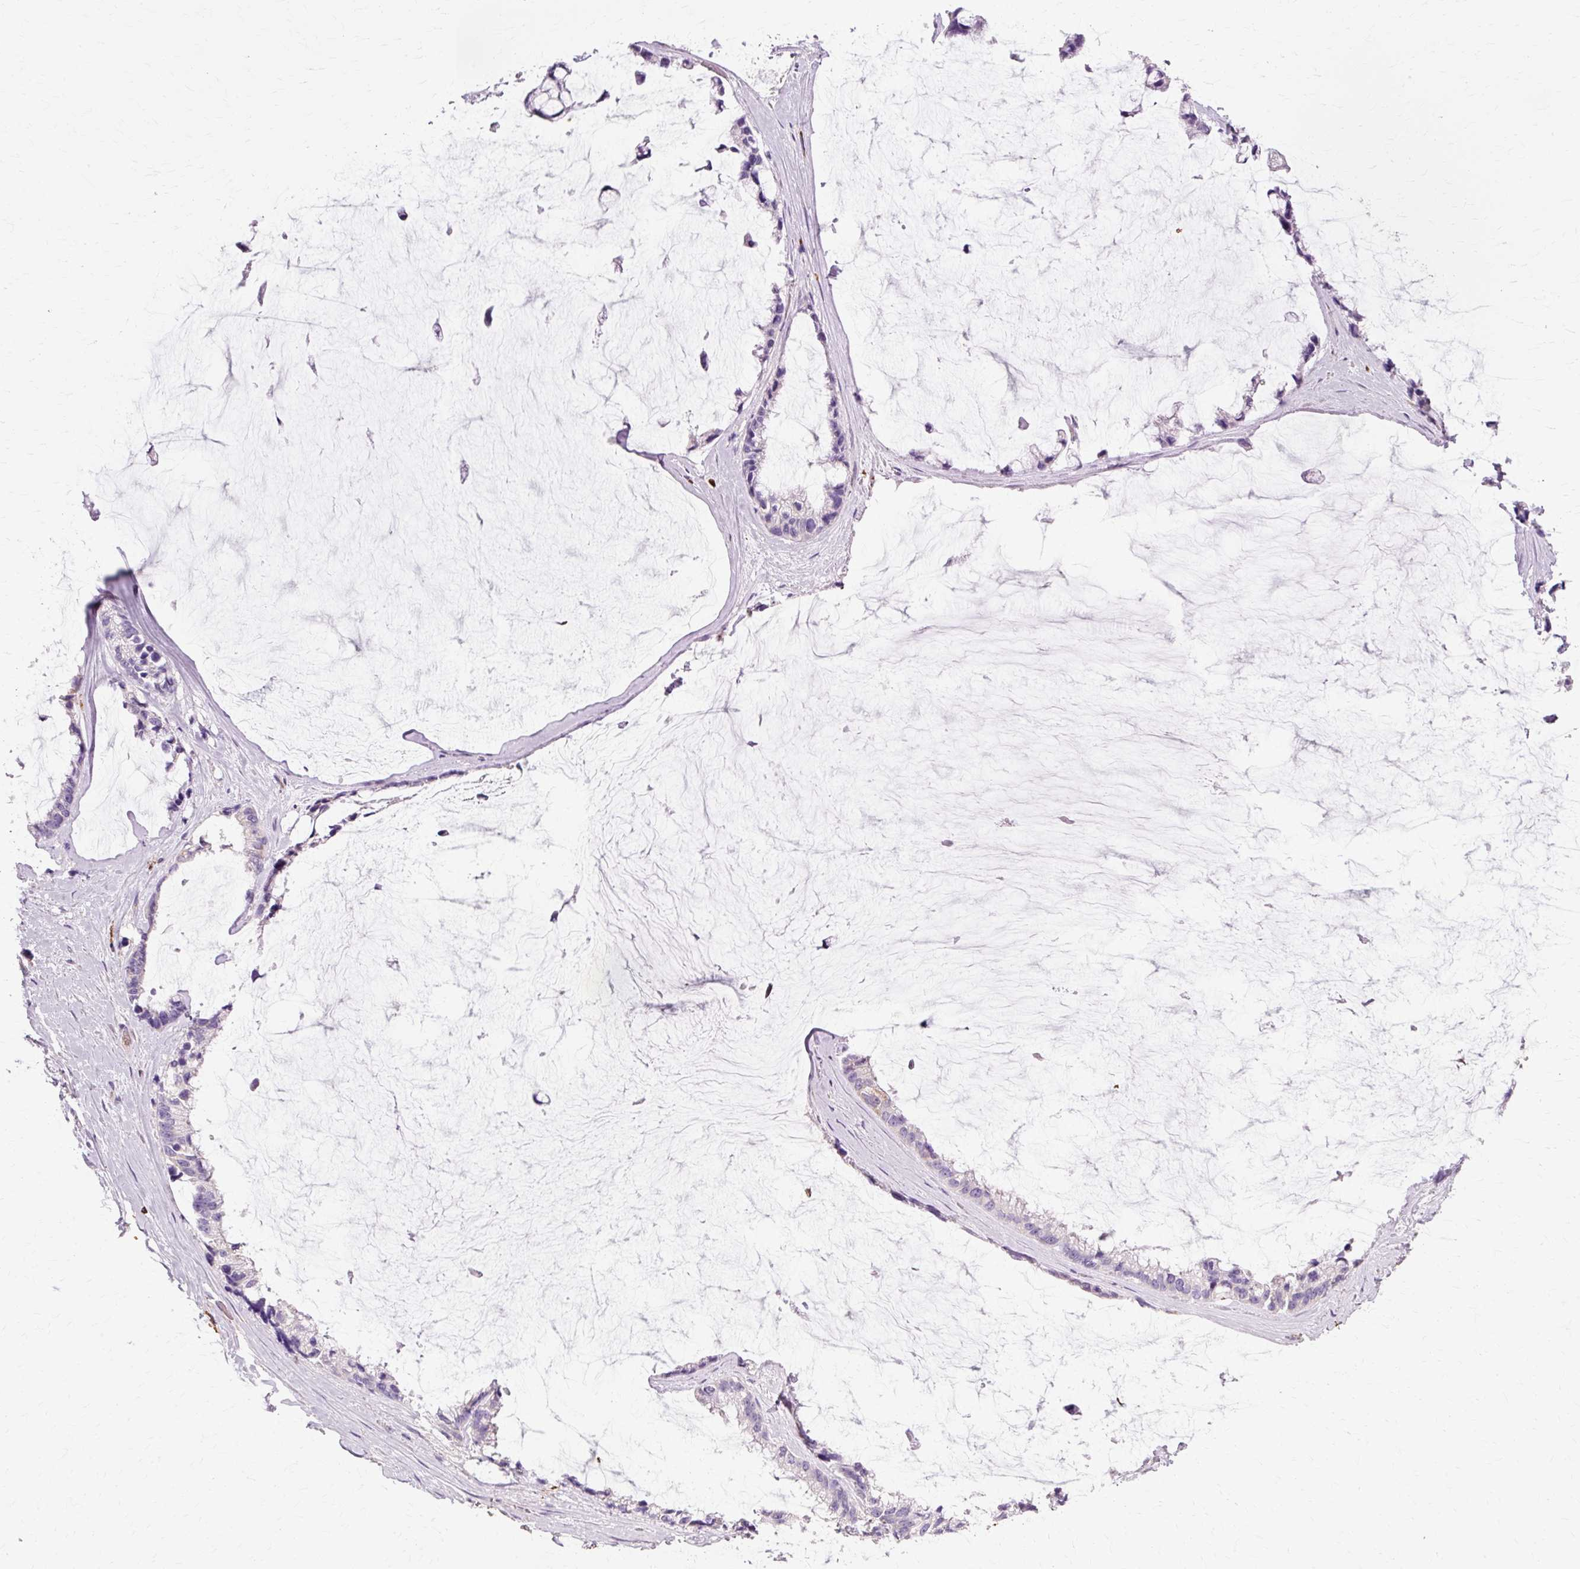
{"staining": {"intensity": "negative", "quantity": "none", "location": "none"}, "tissue": "ovarian cancer", "cell_type": "Tumor cells", "image_type": "cancer", "snomed": [{"axis": "morphology", "description": "Cystadenocarcinoma, mucinous, NOS"}, {"axis": "topography", "description": "Ovary"}], "caption": "Immunohistochemistry (IHC) image of human mucinous cystadenocarcinoma (ovarian) stained for a protein (brown), which demonstrates no positivity in tumor cells.", "gene": "GPX1", "patient": {"sex": "female", "age": 39}}